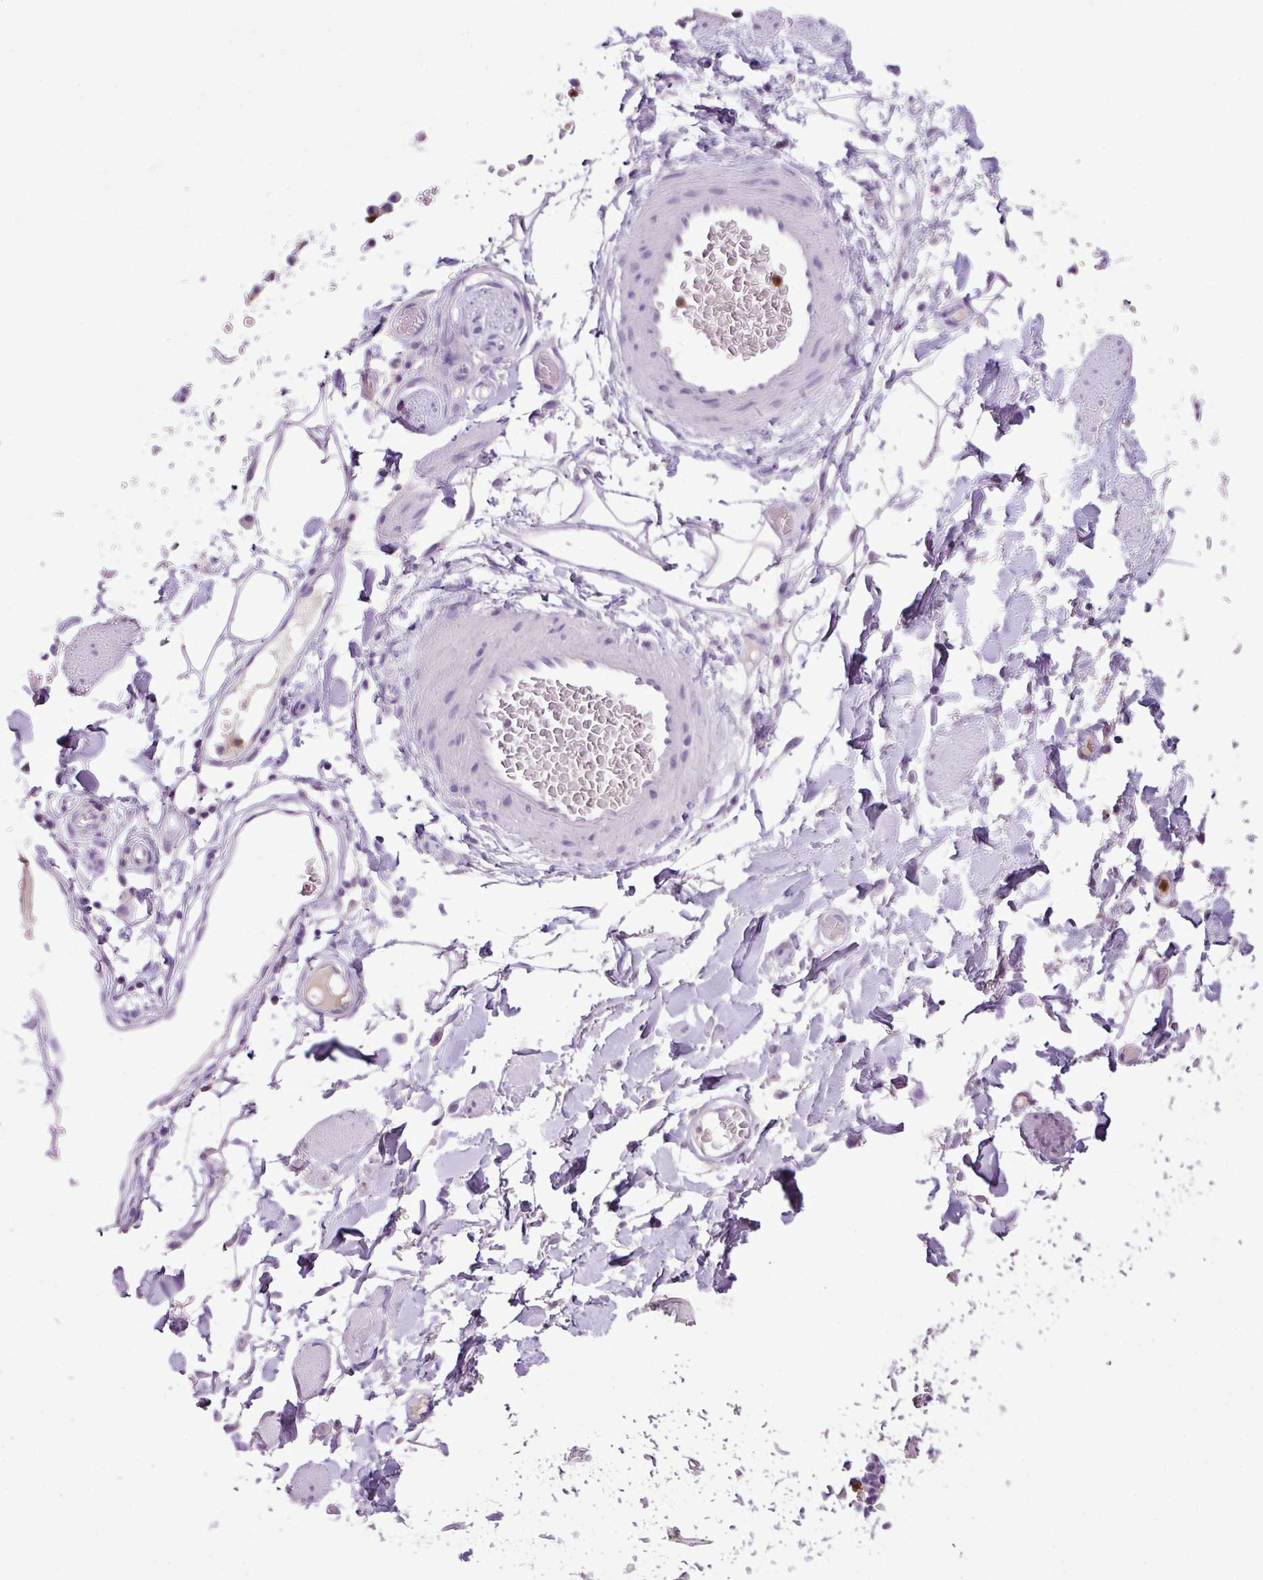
{"staining": {"intensity": "negative", "quantity": "none", "location": "none"}, "tissue": "adipose tissue", "cell_type": "Adipocytes", "image_type": "normal", "snomed": [{"axis": "morphology", "description": "Normal tissue, NOS"}, {"axis": "topography", "description": "Vulva"}, {"axis": "topography", "description": "Peripheral nerve tissue"}], "caption": "Adipocytes are negative for protein expression in unremarkable human adipose tissue. (IHC, brightfield microscopy, high magnification).", "gene": "HTR3E", "patient": {"sex": "female", "age": 68}}